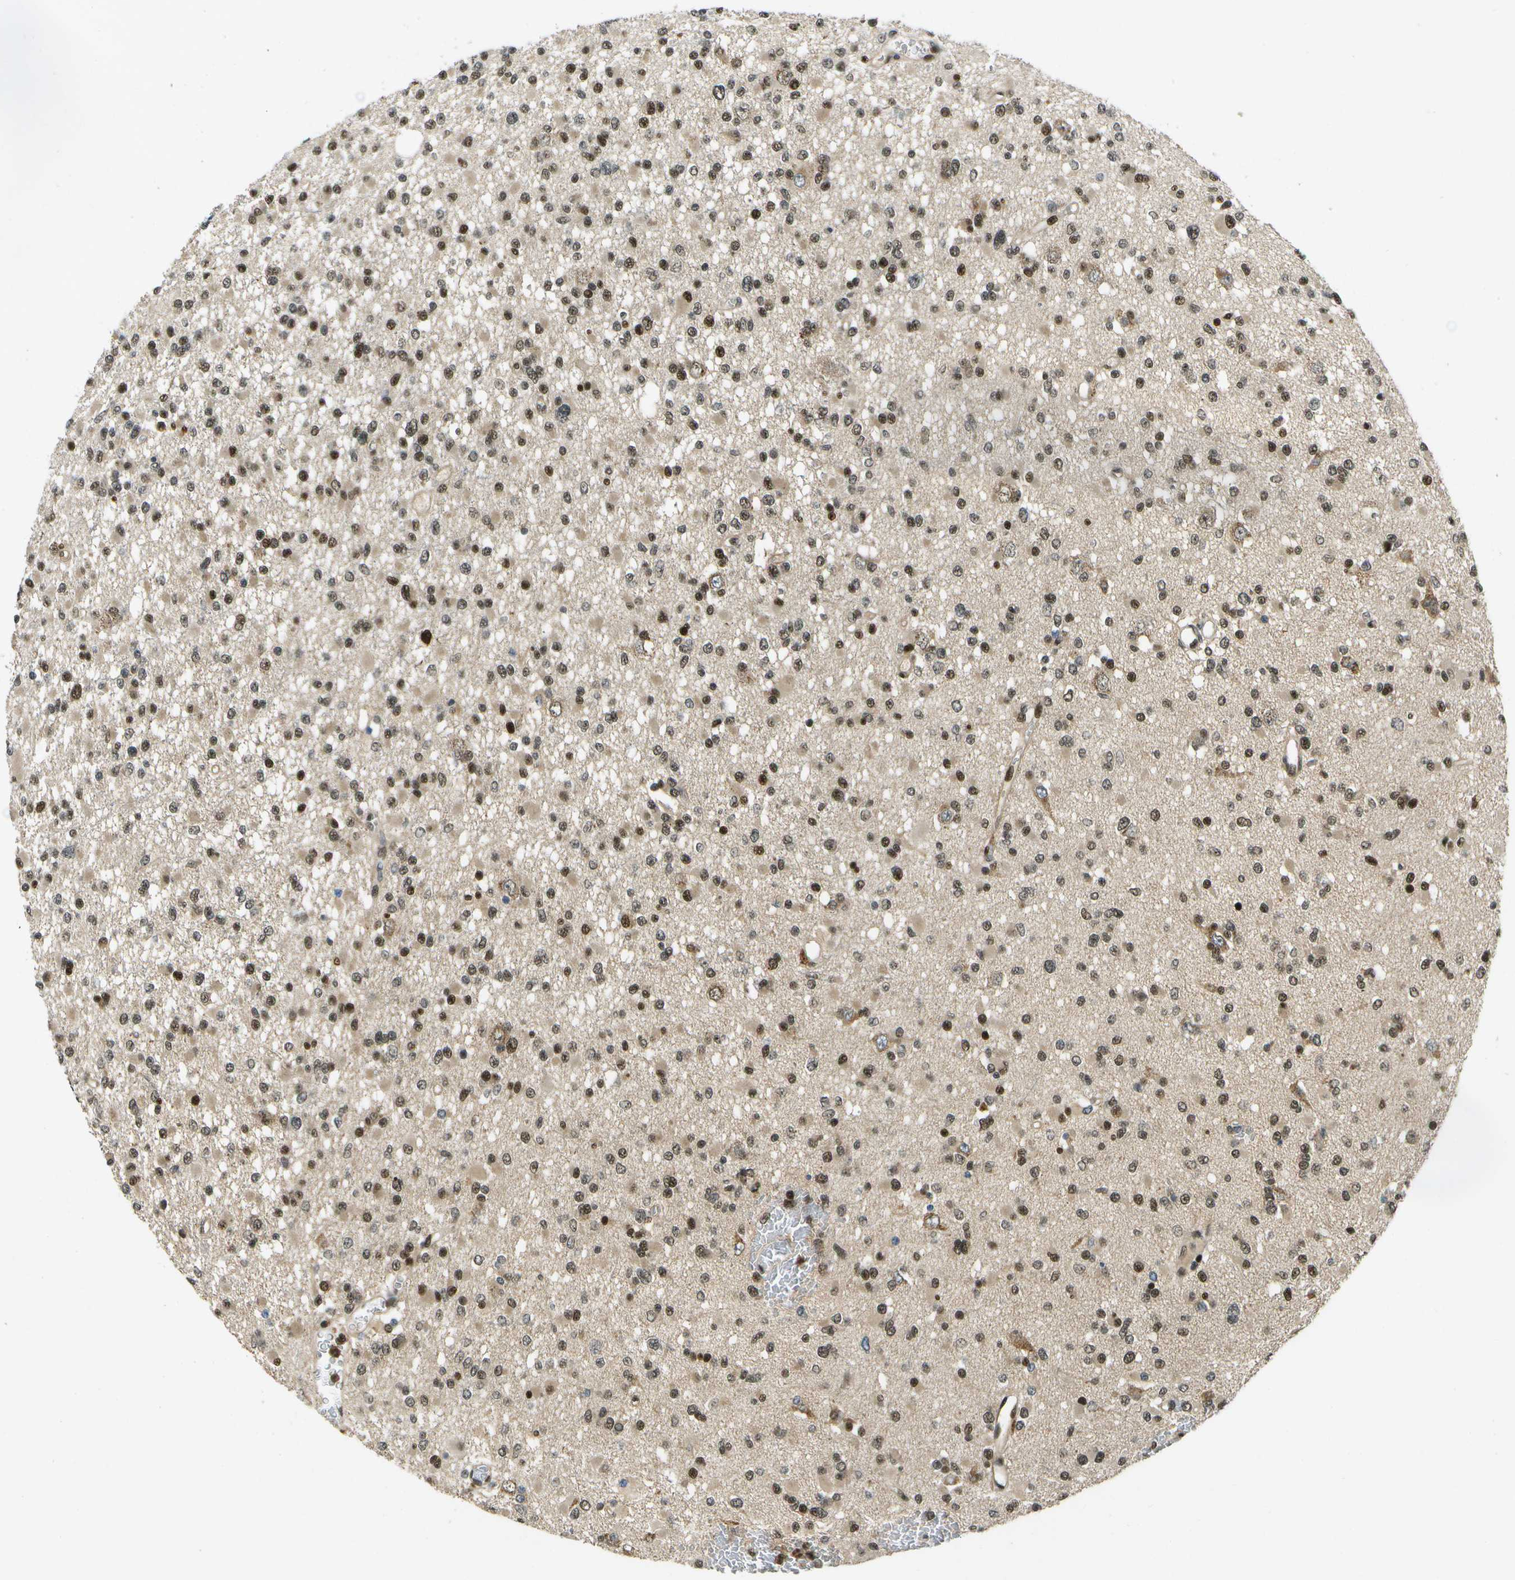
{"staining": {"intensity": "strong", "quantity": ">75%", "location": "nuclear"}, "tissue": "glioma", "cell_type": "Tumor cells", "image_type": "cancer", "snomed": [{"axis": "morphology", "description": "Glioma, malignant, Low grade"}, {"axis": "topography", "description": "Brain"}], "caption": "Protein expression analysis of human malignant low-grade glioma reveals strong nuclear positivity in about >75% of tumor cells.", "gene": "GANC", "patient": {"sex": "female", "age": 22}}